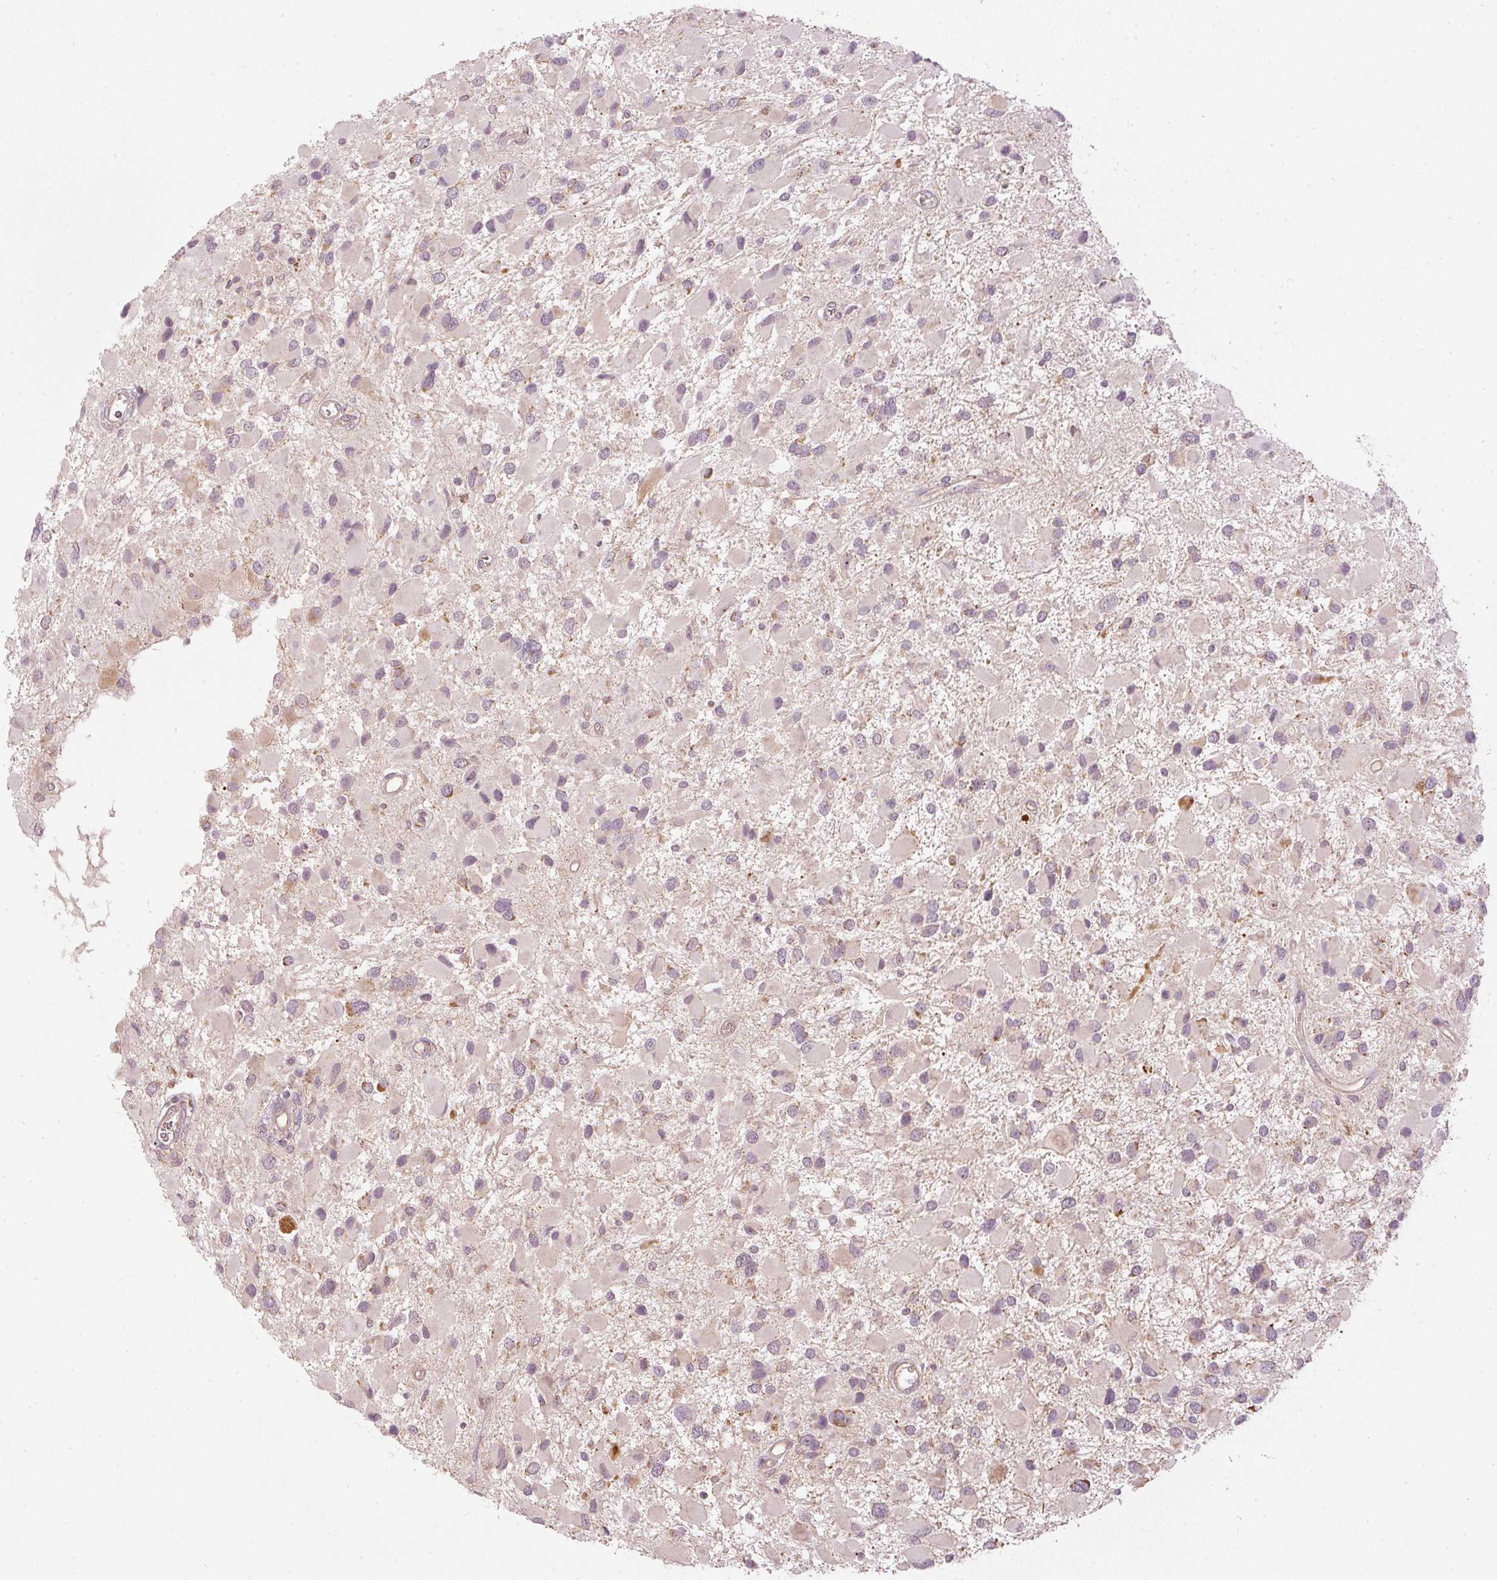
{"staining": {"intensity": "weak", "quantity": "<25%", "location": "cytoplasmic/membranous"}, "tissue": "glioma", "cell_type": "Tumor cells", "image_type": "cancer", "snomed": [{"axis": "morphology", "description": "Glioma, malignant, High grade"}, {"axis": "topography", "description": "Brain"}], "caption": "An image of glioma stained for a protein reveals no brown staining in tumor cells.", "gene": "CDC20B", "patient": {"sex": "male", "age": 53}}